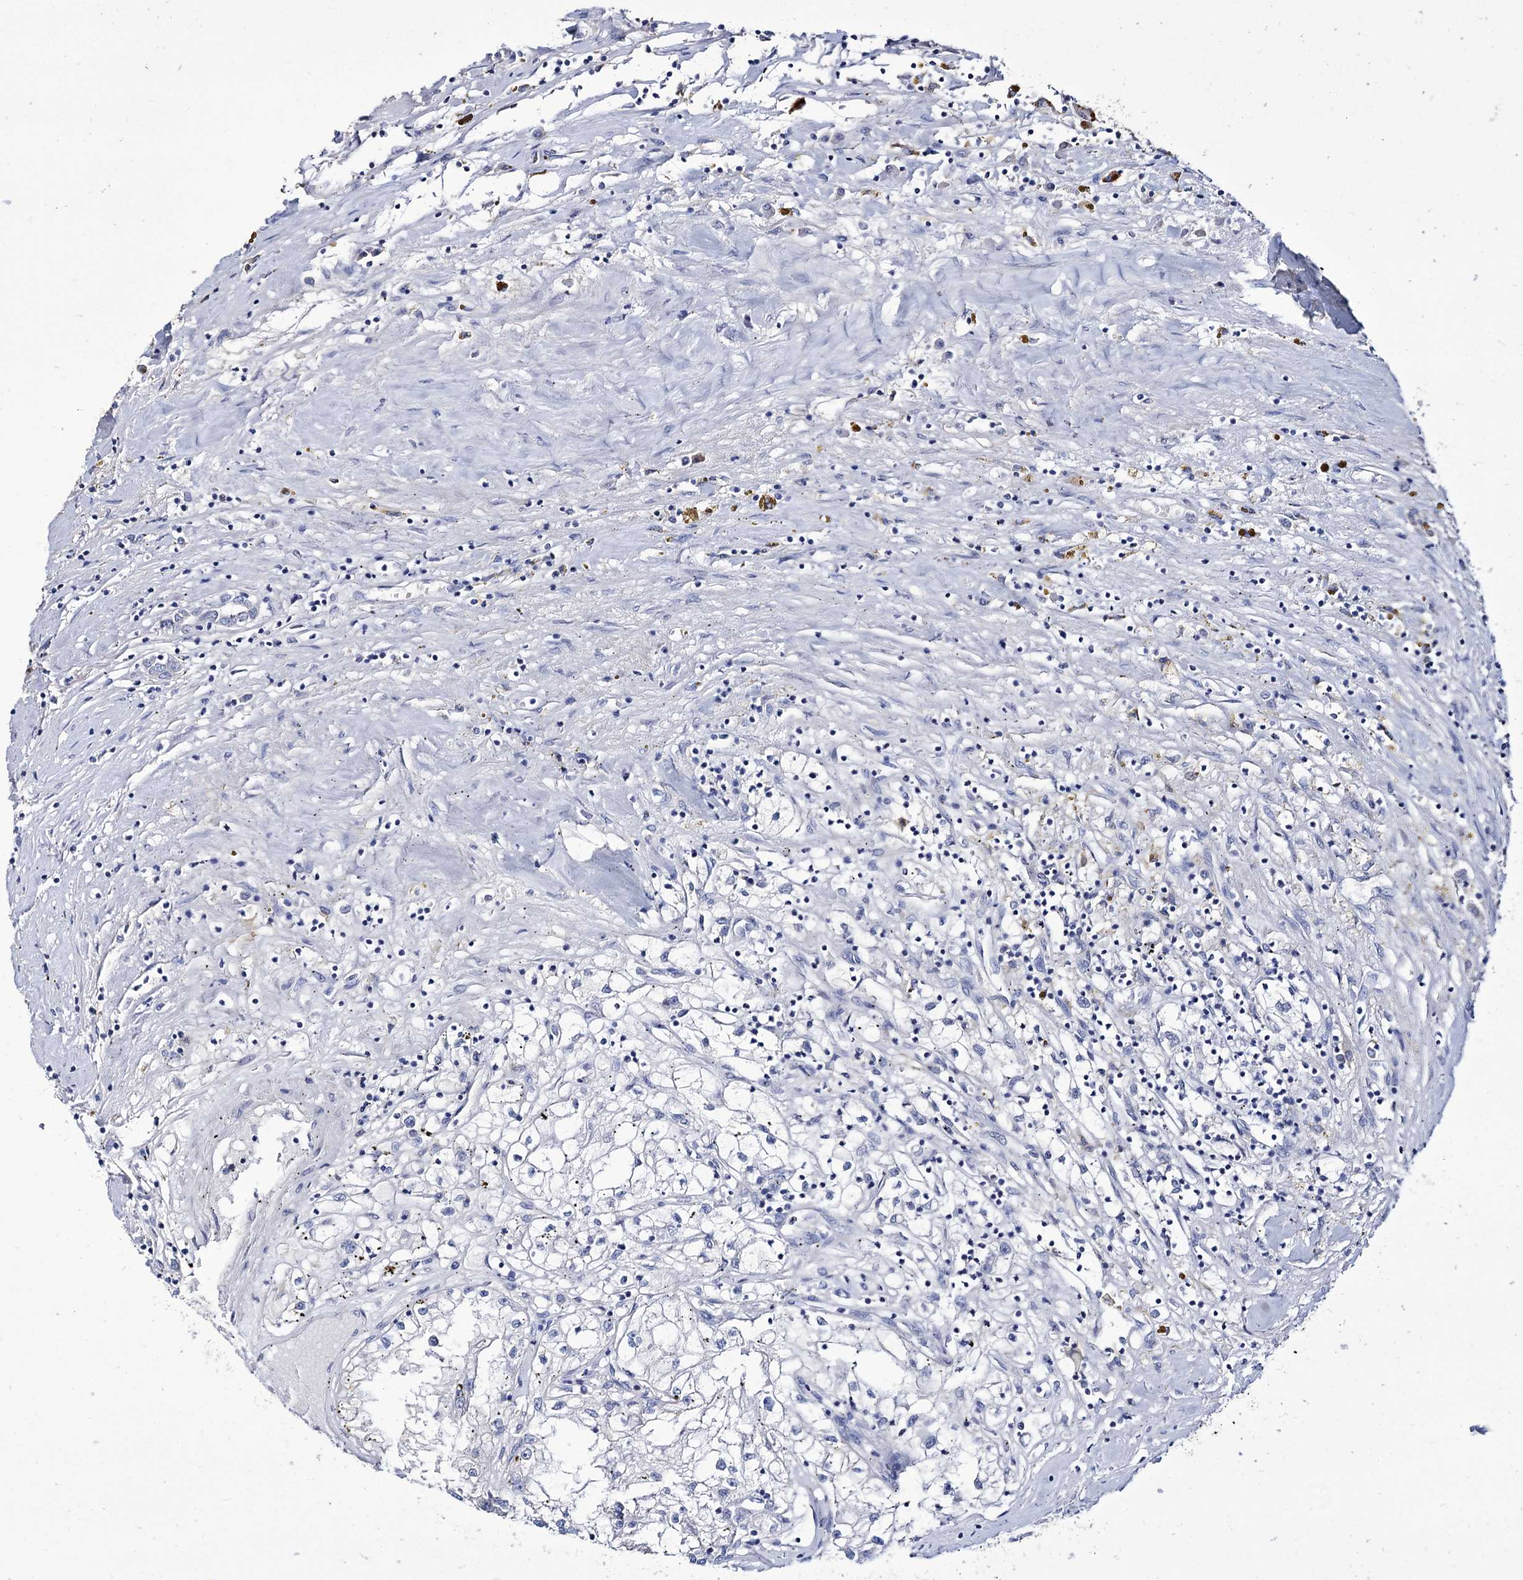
{"staining": {"intensity": "weak", "quantity": "<25%", "location": "cytoplasmic/membranous"}, "tissue": "renal cancer", "cell_type": "Tumor cells", "image_type": "cancer", "snomed": [{"axis": "morphology", "description": "Adenocarcinoma, NOS"}, {"axis": "topography", "description": "Kidney"}], "caption": "High power microscopy micrograph of an IHC photomicrograph of adenocarcinoma (renal), revealing no significant positivity in tumor cells. The staining was performed using DAB (3,3'-diaminobenzidine) to visualize the protein expression in brown, while the nuclei were stained in blue with hematoxylin (Magnification: 20x).", "gene": "EPB41L5", "patient": {"sex": "male", "age": 56}}